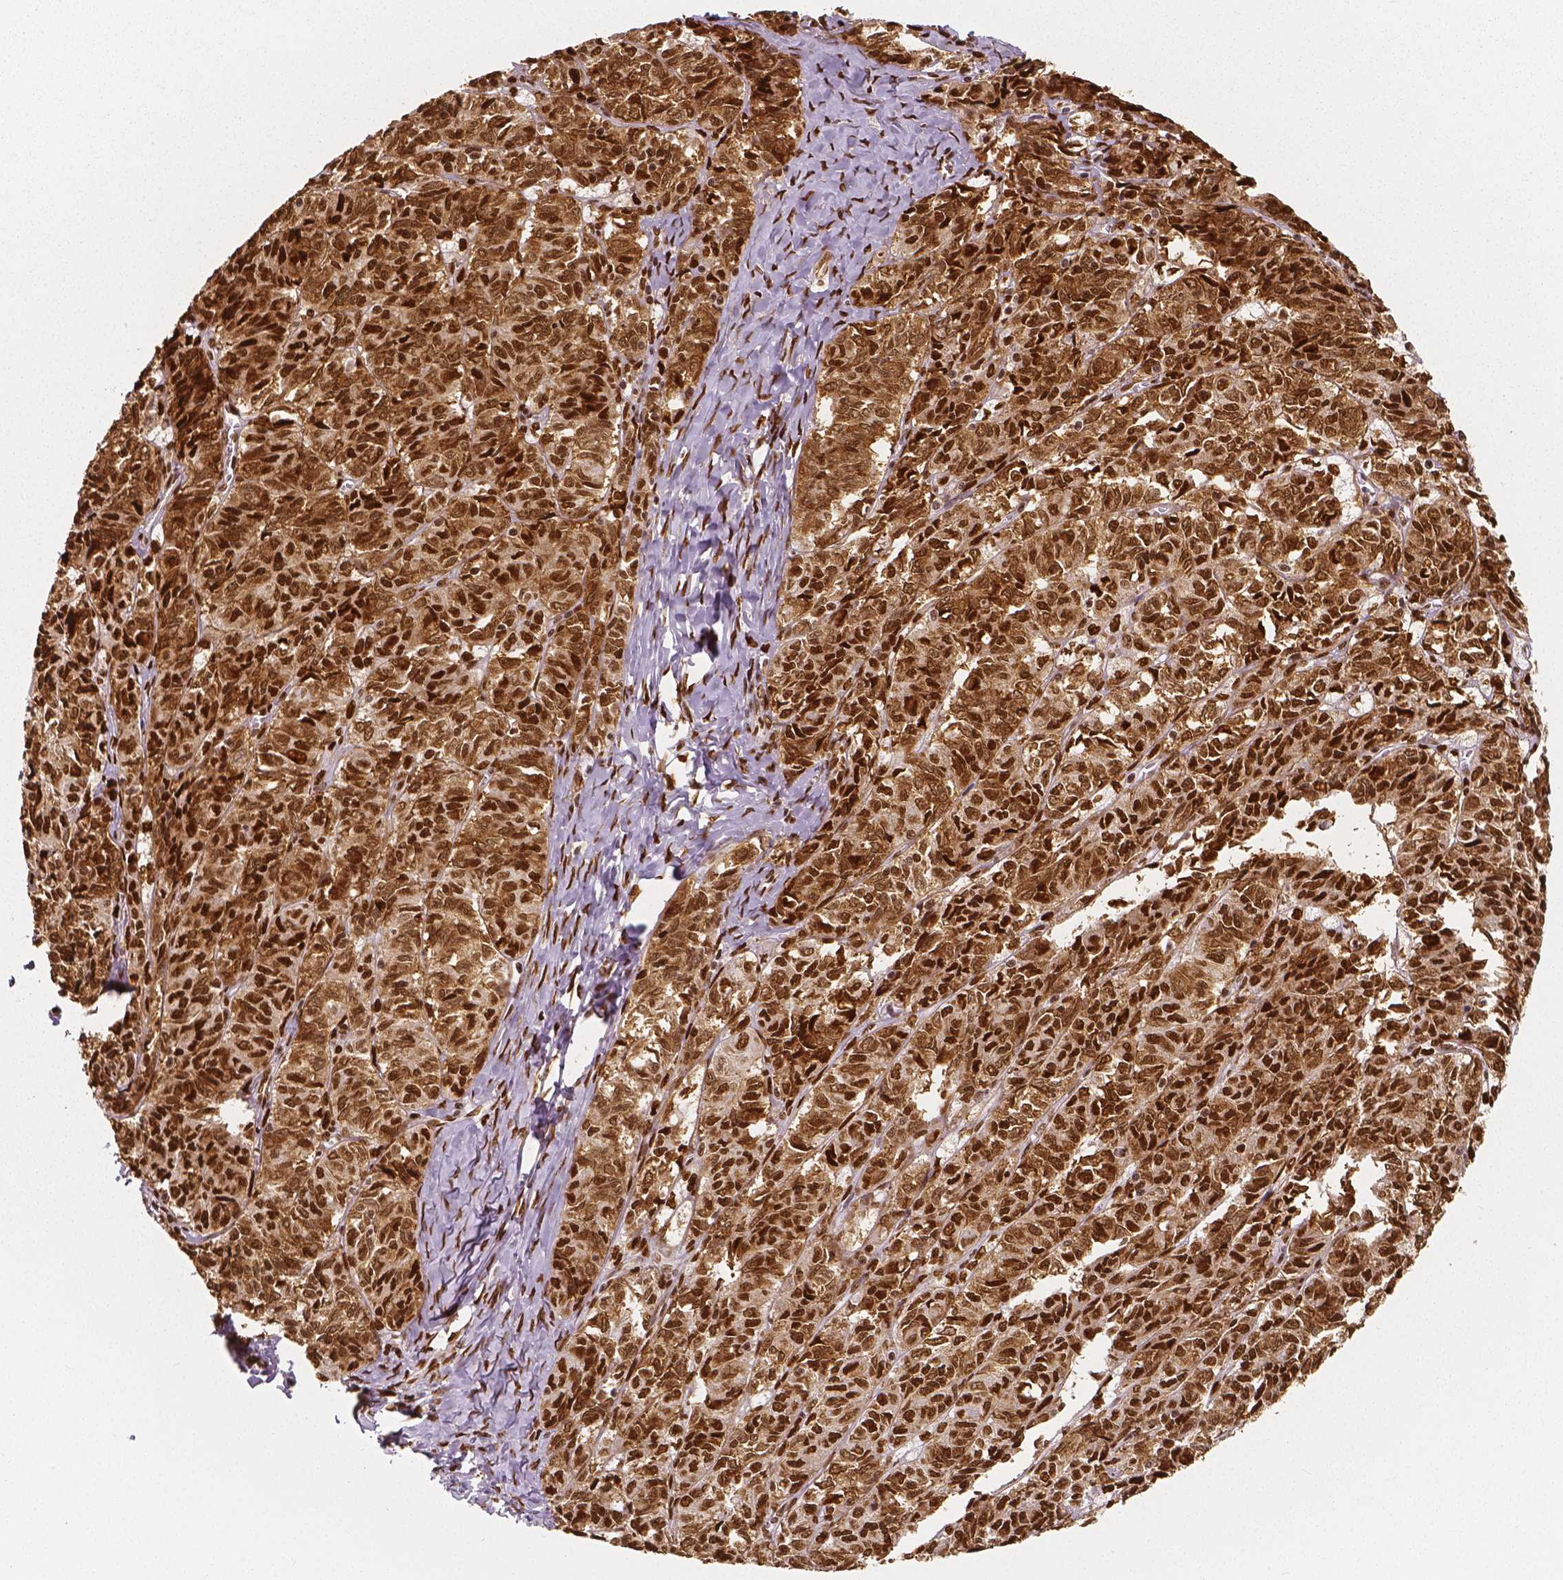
{"staining": {"intensity": "strong", "quantity": ">75%", "location": "cytoplasmic/membranous,nuclear"}, "tissue": "ovarian cancer", "cell_type": "Tumor cells", "image_type": "cancer", "snomed": [{"axis": "morphology", "description": "Carcinoma, endometroid"}, {"axis": "topography", "description": "Ovary"}], "caption": "Strong cytoplasmic/membranous and nuclear expression is appreciated in approximately >75% of tumor cells in ovarian cancer. (IHC, brightfield microscopy, high magnification).", "gene": "NUCKS1", "patient": {"sex": "female", "age": 80}}